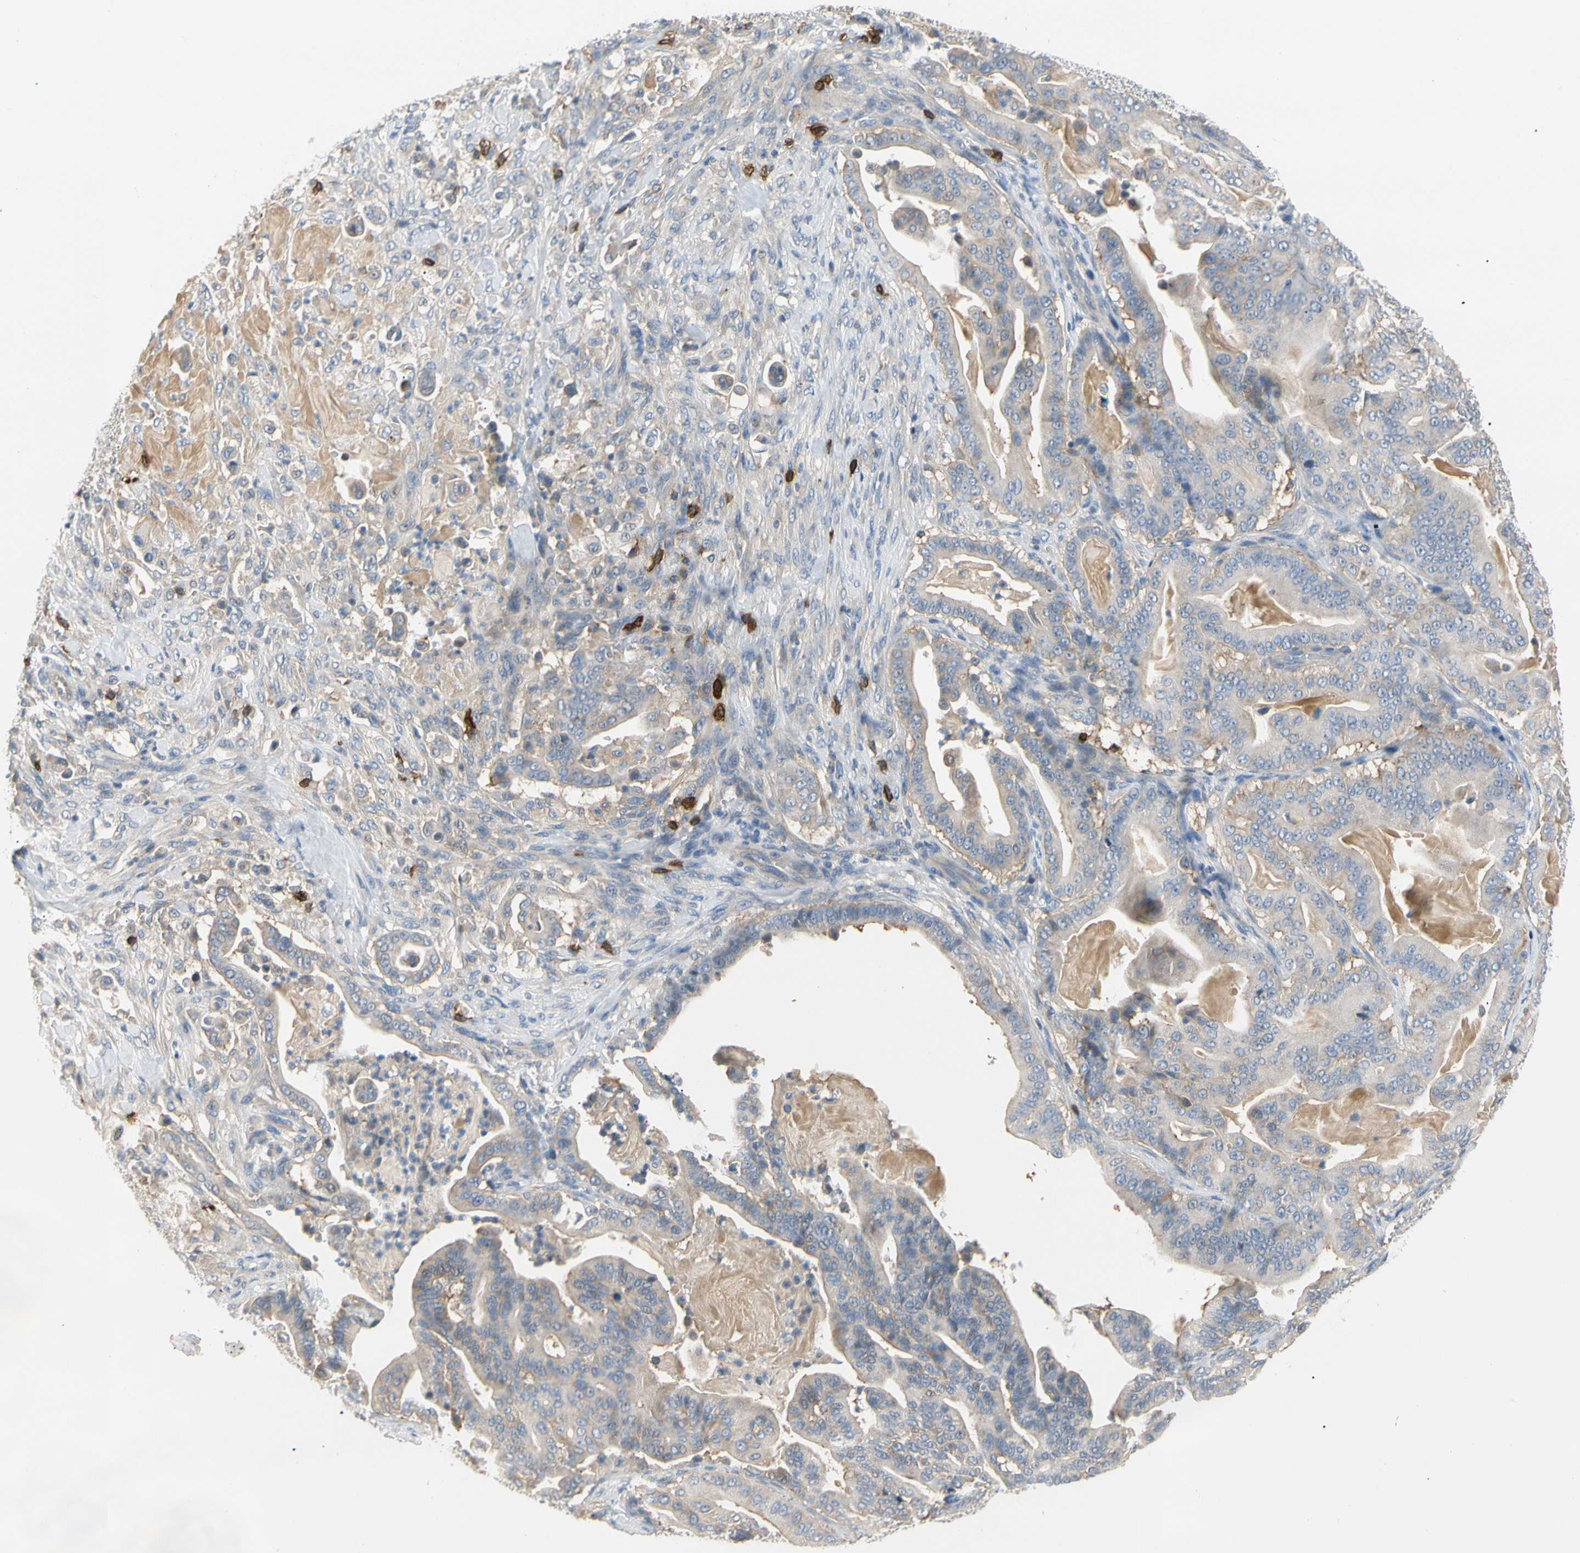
{"staining": {"intensity": "negative", "quantity": "none", "location": "none"}, "tissue": "pancreatic cancer", "cell_type": "Tumor cells", "image_type": "cancer", "snomed": [{"axis": "morphology", "description": "Adenocarcinoma, NOS"}, {"axis": "topography", "description": "Pancreas"}], "caption": "A high-resolution photomicrograph shows immunohistochemistry (IHC) staining of pancreatic cancer (adenocarcinoma), which demonstrates no significant positivity in tumor cells.", "gene": "TNFRSF18", "patient": {"sex": "male", "age": 63}}